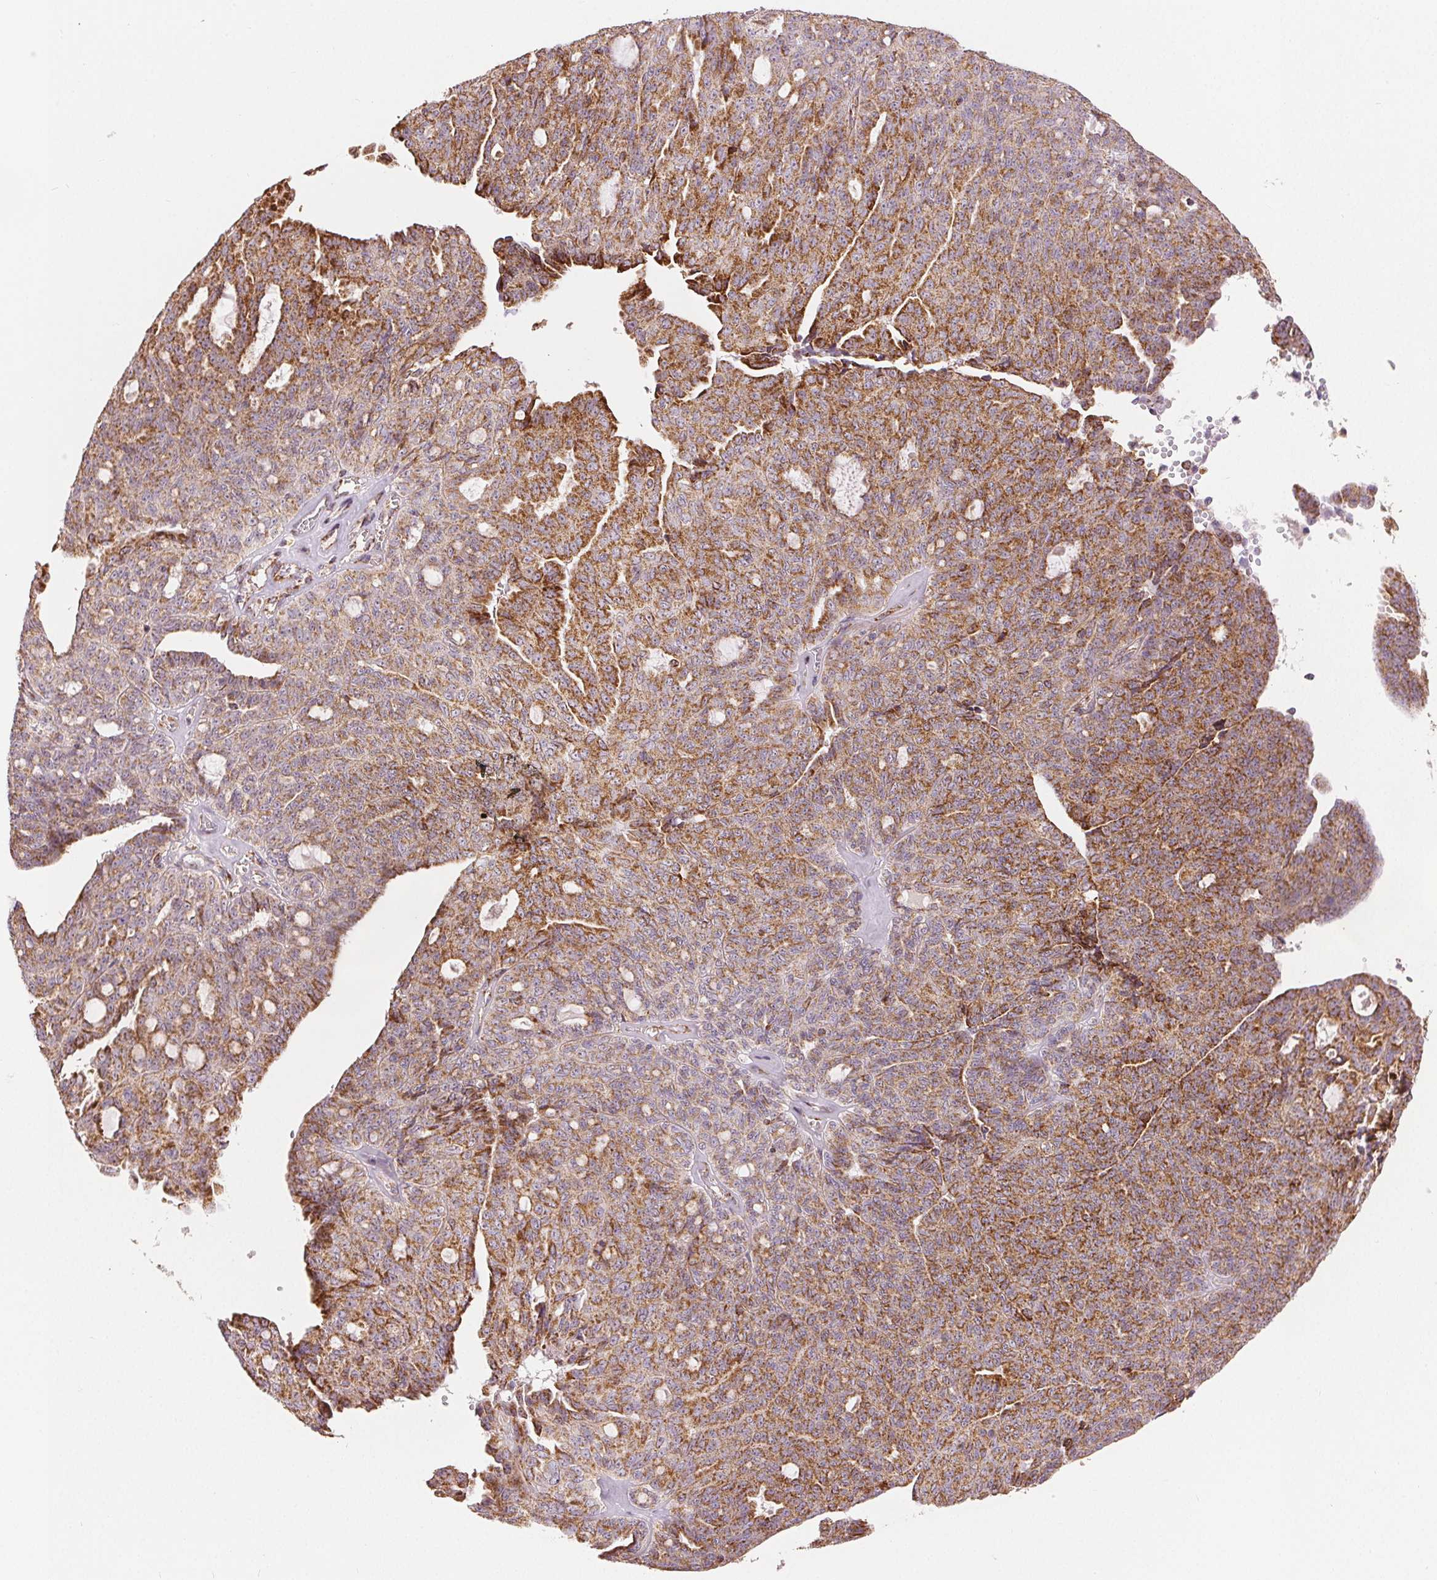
{"staining": {"intensity": "strong", "quantity": "25%-75%", "location": "cytoplasmic/membranous"}, "tissue": "ovarian cancer", "cell_type": "Tumor cells", "image_type": "cancer", "snomed": [{"axis": "morphology", "description": "Cystadenocarcinoma, serous, NOS"}, {"axis": "topography", "description": "Ovary"}], "caption": "Ovarian cancer (serous cystadenocarcinoma) stained with a brown dye reveals strong cytoplasmic/membranous positive positivity in about 25%-75% of tumor cells.", "gene": "SDHB", "patient": {"sex": "female", "age": 71}}